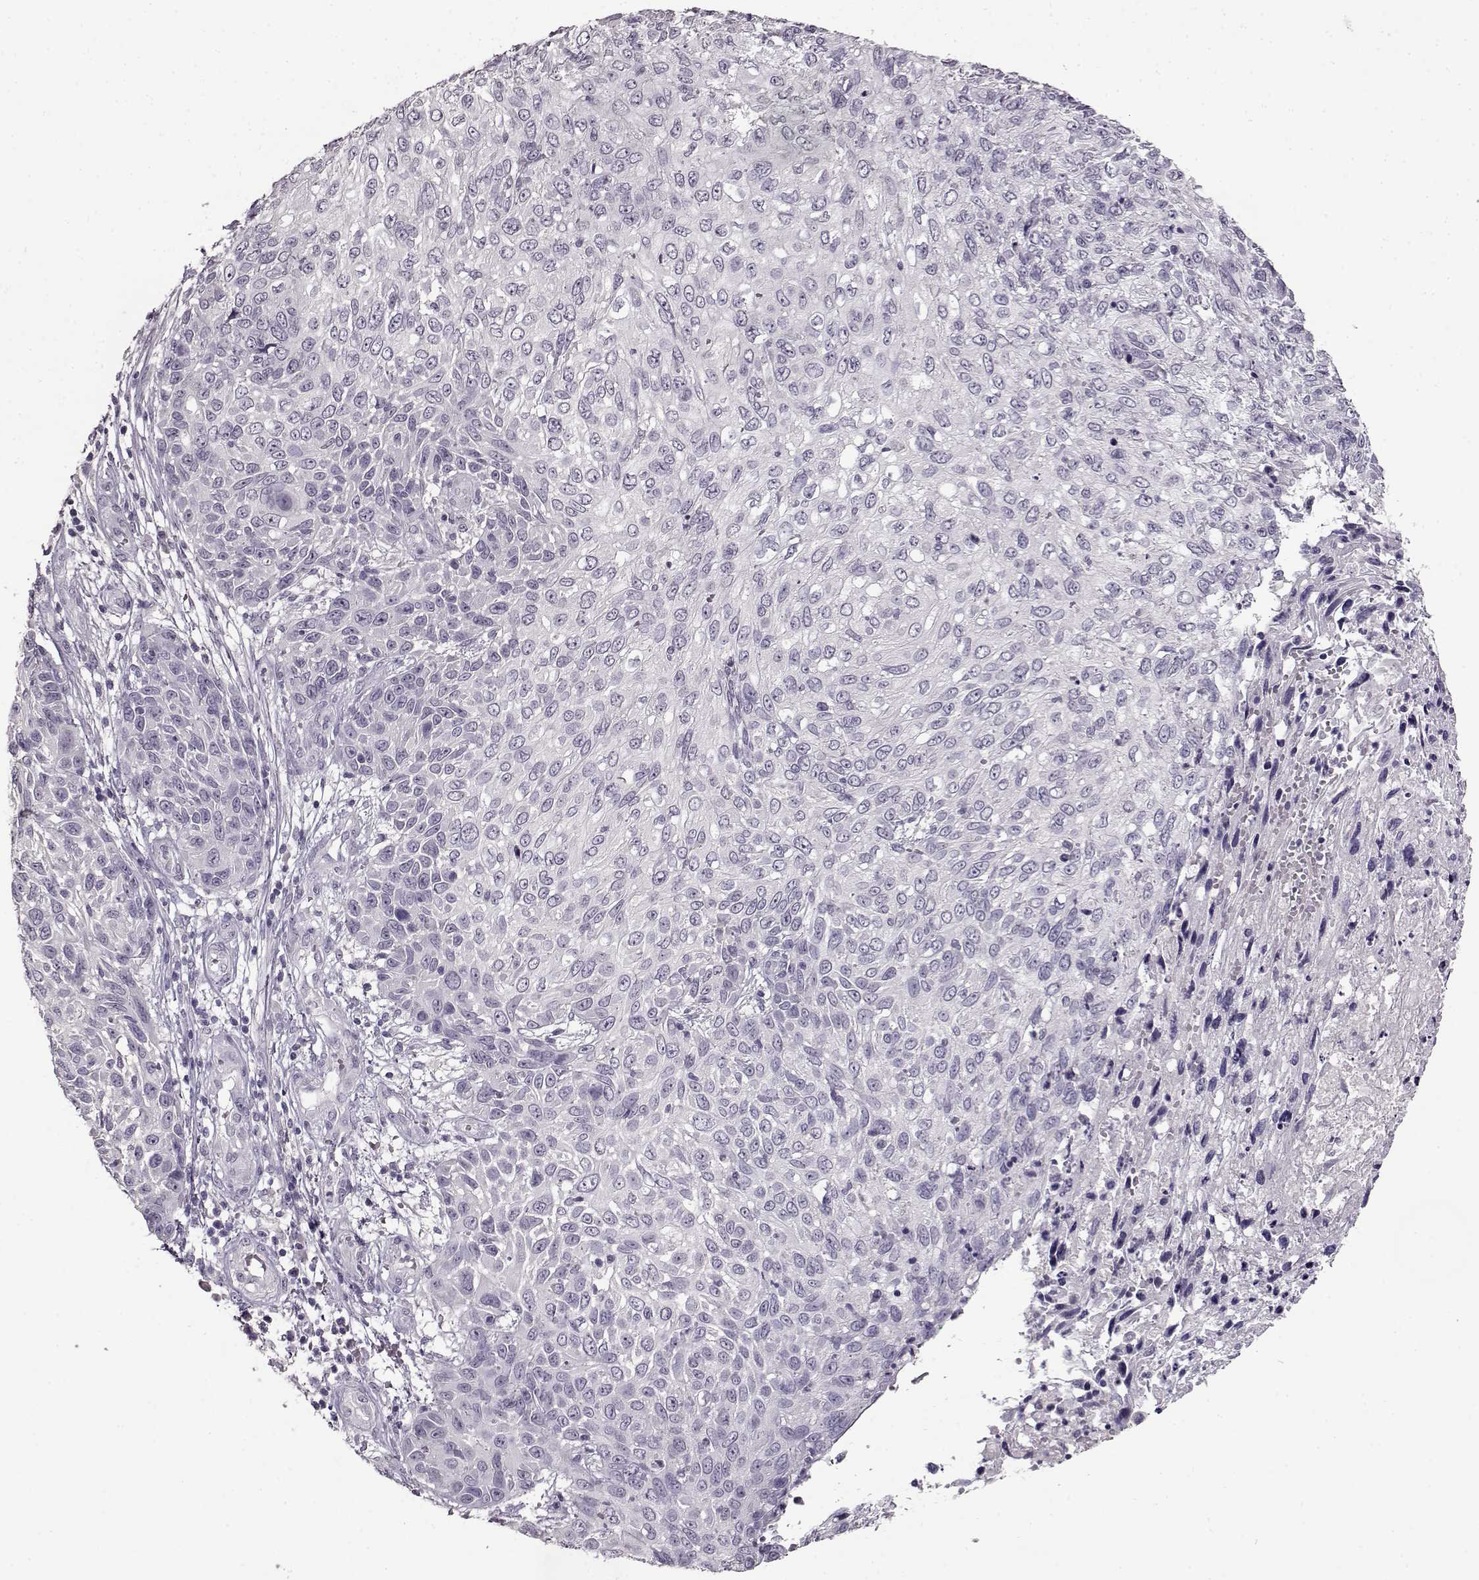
{"staining": {"intensity": "negative", "quantity": "none", "location": "none"}, "tissue": "skin cancer", "cell_type": "Tumor cells", "image_type": "cancer", "snomed": [{"axis": "morphology", "description": "Squamous cell carcinoma, NOS"}, {"axis": "topography", "description": "Skin"}], "caption": "Immunohistochemical staining of squamous cell carcinoma (skin) reveals no significant staining in tumor cells.", "gene": "FSHB", "patient": {"sex": "male", "age": 92}}